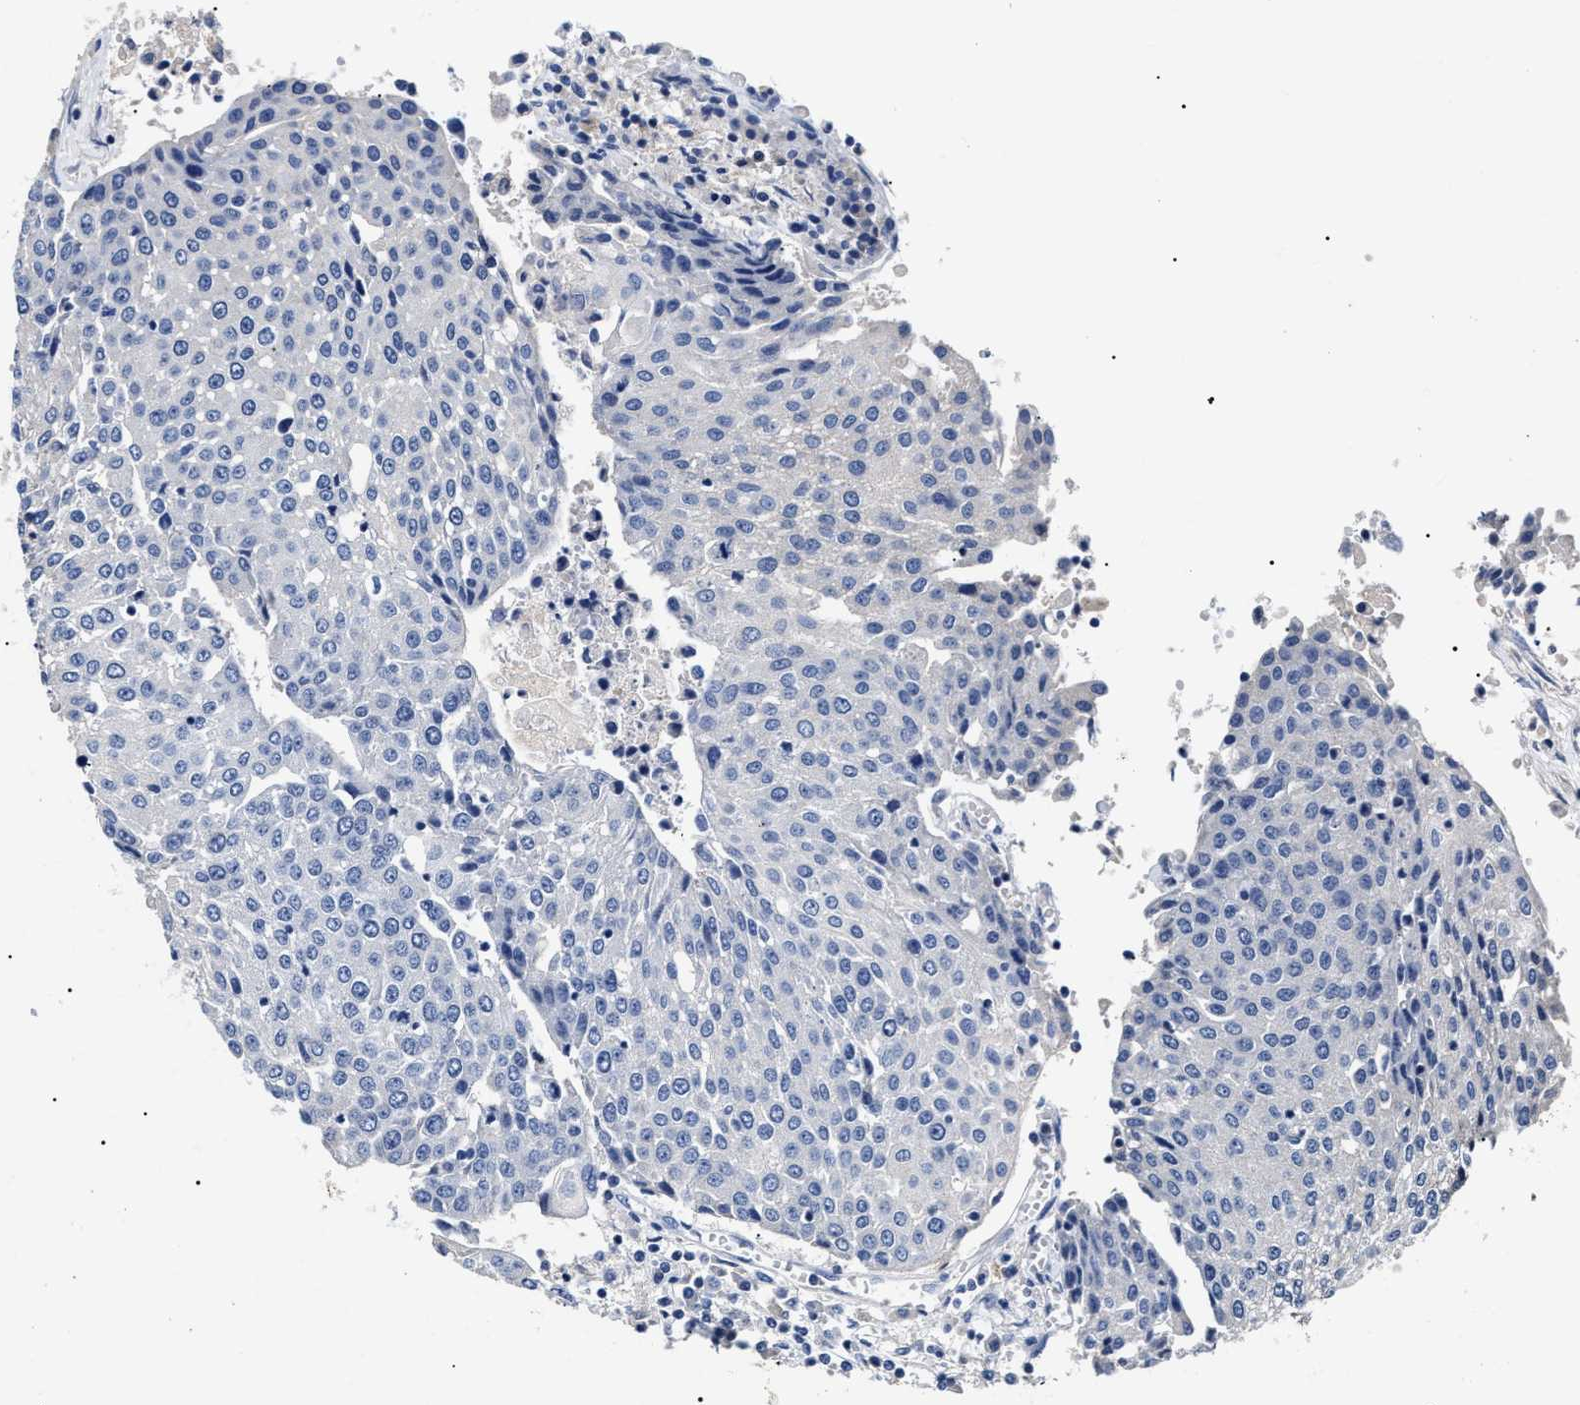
{"staining": {"intensity": "negative", "quantity": "none", "location": "none"}, "tissue": "urothelial cancer", "cell_type": "Tumor cells", "image_type": "cancer", "snomed": [{"axis": "morphology", "description": "Urothelial carcinoma, High grade"}, {"axis": "topography", "description": "Urinary bladder"}], "caption": "High magnification brightfield microscopy of high-grade urothelial carcinoma stained with DAB (brown) and counterstained with hematoxylin (blue): tumor cells show no significant staining.", "gene": "LRRC8E", "patient": {"sex": "female", "age": 85}}